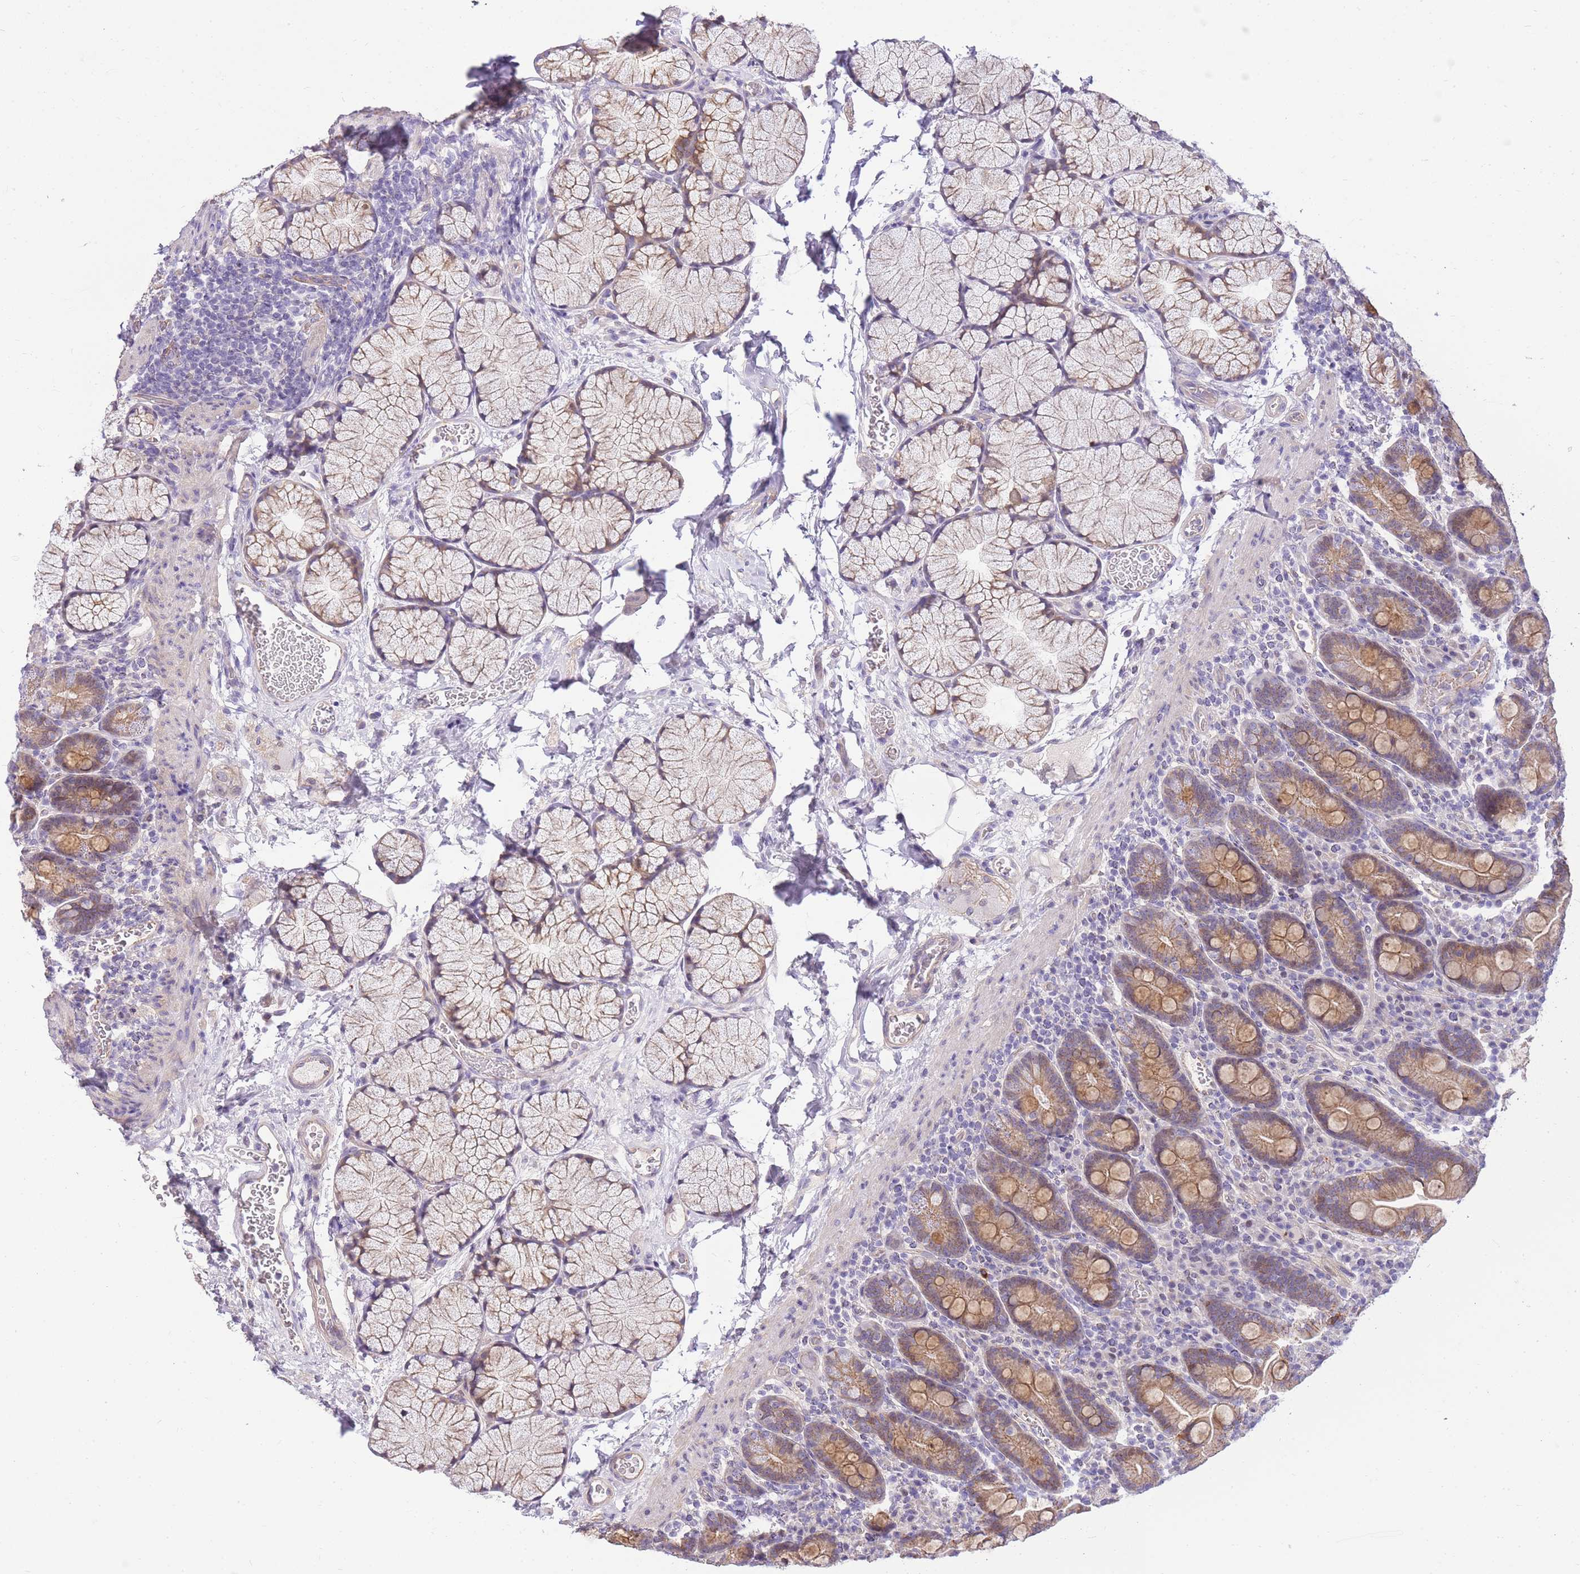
{"staining": {"intensity": "weak", "quantity": ">75%", "location": "cytoplasmic/membranous"}, "tissue": "duodenum", "cell_type": "Glandular cells", "image_type": "normal", "snomed": [{"axis": "morphology", "description": "Normal tissue, NOS"}, {"axis": "topography", "description": "Duodenum"}], "caption": "High-magnification brightfield microscopy of benign duodenum stained with DAB (brown) and counterstained with hematoxylin (blue). glandular cells exhibit weak cytoplasmic/membranous staining is present in about>75% of cells.", "gene": "CLBA1", "patient": {"sex": "male", "age": 35}}